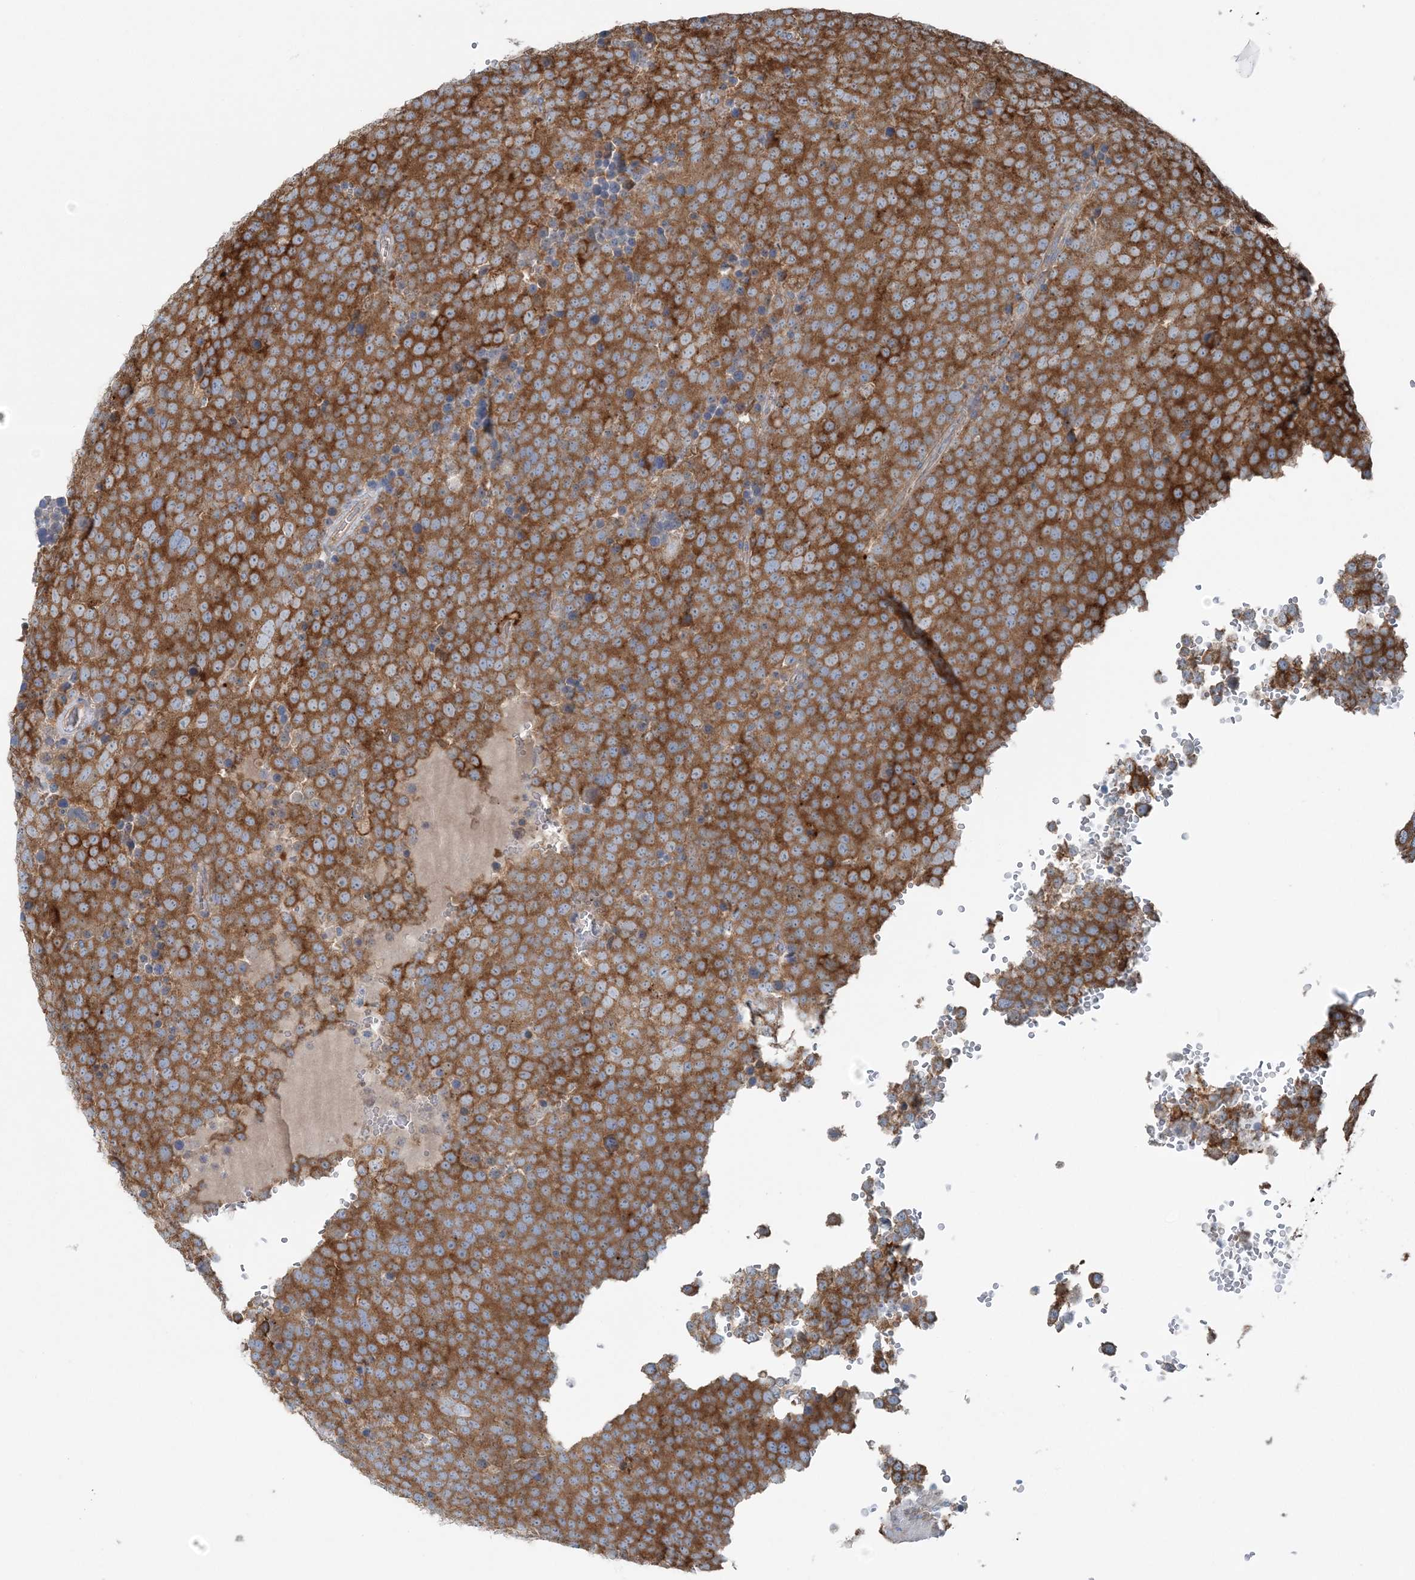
{"staining": {"intensity": "strong", "quantity": ">75%", "location": "cytoplasmic/membranous"}, "tissue": "testis cancer", "cell_type": "Tumor cells", "image_type": "cancer", "snomed": [{"axis": "morphology", "description": "Seminoma, NOS"}, {"axis": "topography", "description": "Testis"}], "caption": "High-power microscopy captured an immunohistochemistry image of seminoma (testis), revealing strong cytoplasmic/membranous staining in about >75% of tumor cells.", "gene": "SNX2", "patient": {"sex": "male", "age": 71}}